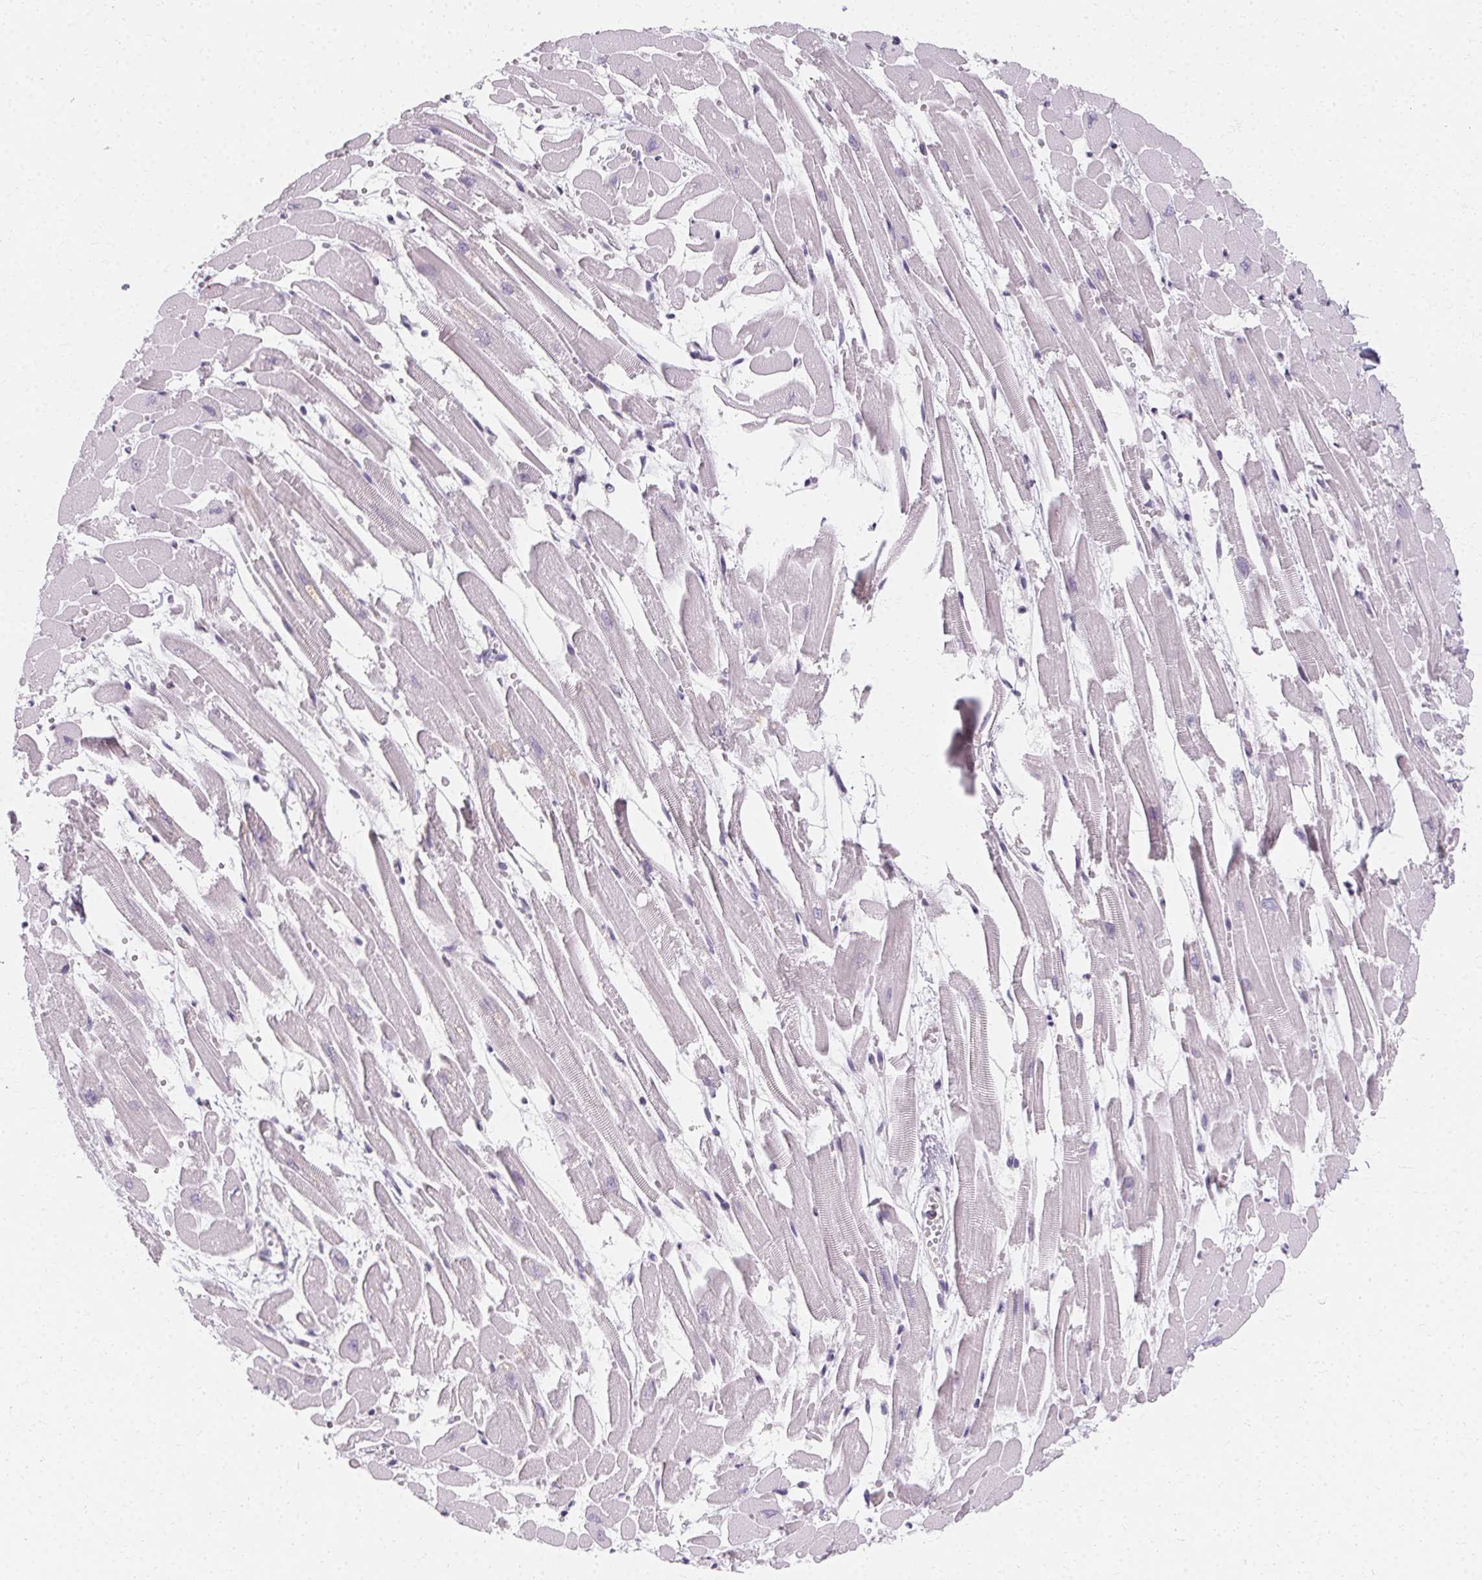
{"staining": {"intensity": "negative", "quantity": "none", "location": "none"}, "tissue": "heart muscle", "cell_type": "Cardiomyocytes", "image_type": "normal", "snomed": [{"axis": "morphology", "description": "Normal tissue, NOS"}, {"axis": "topography", "description": "Heart"}], "caption": "Photomicrograph shows no protein positivity in cardiomyocytes of normal heart muscle.", "gene": "SYNPR", "patient": {"sex": "female", "age": 52}}